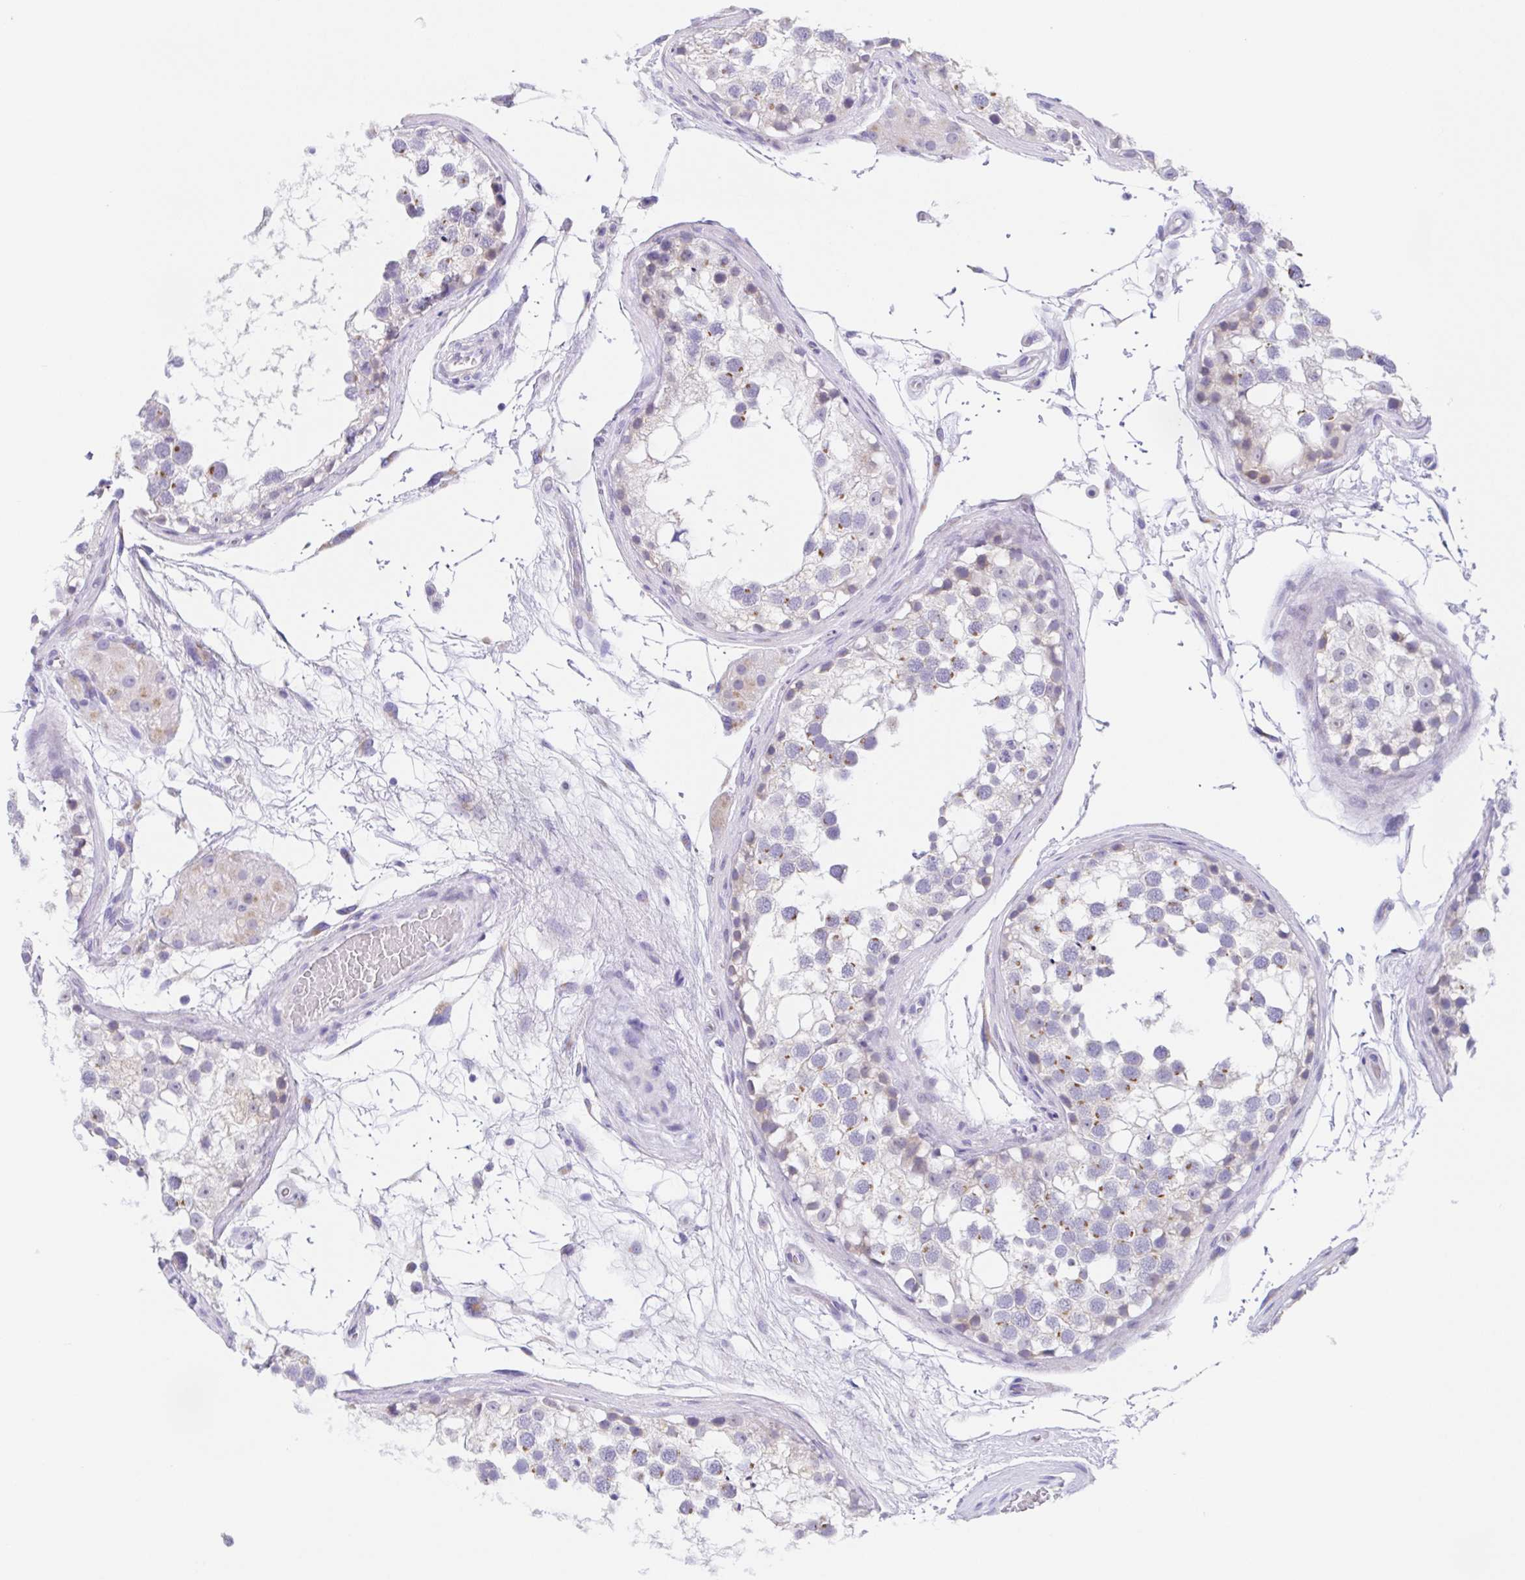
{"staining": {"intensity": "weak", "quantity": "25%-75%", "location": "cytoplasmic/membranous"}, "tissue": "testis", "cell_type": "Cells in seminiferous ducts", "image_type": "normal", "snomed": [{"axis": "morphology", "description": "Normal tissue, NOS"}, {"axis": "morphology", "description": "Seminoma, NOS"}, {"axis": "topography", "description": "Testis"}], "caption": "Approximately 25%-75% of cells in seminiferous ducts in normal testis display weak cytoplasmic/membranous protein staining as visualized by brown immunohistochemical staining.", "gene": "SCG3", "patient": {"sex": "male", "age": 65}}